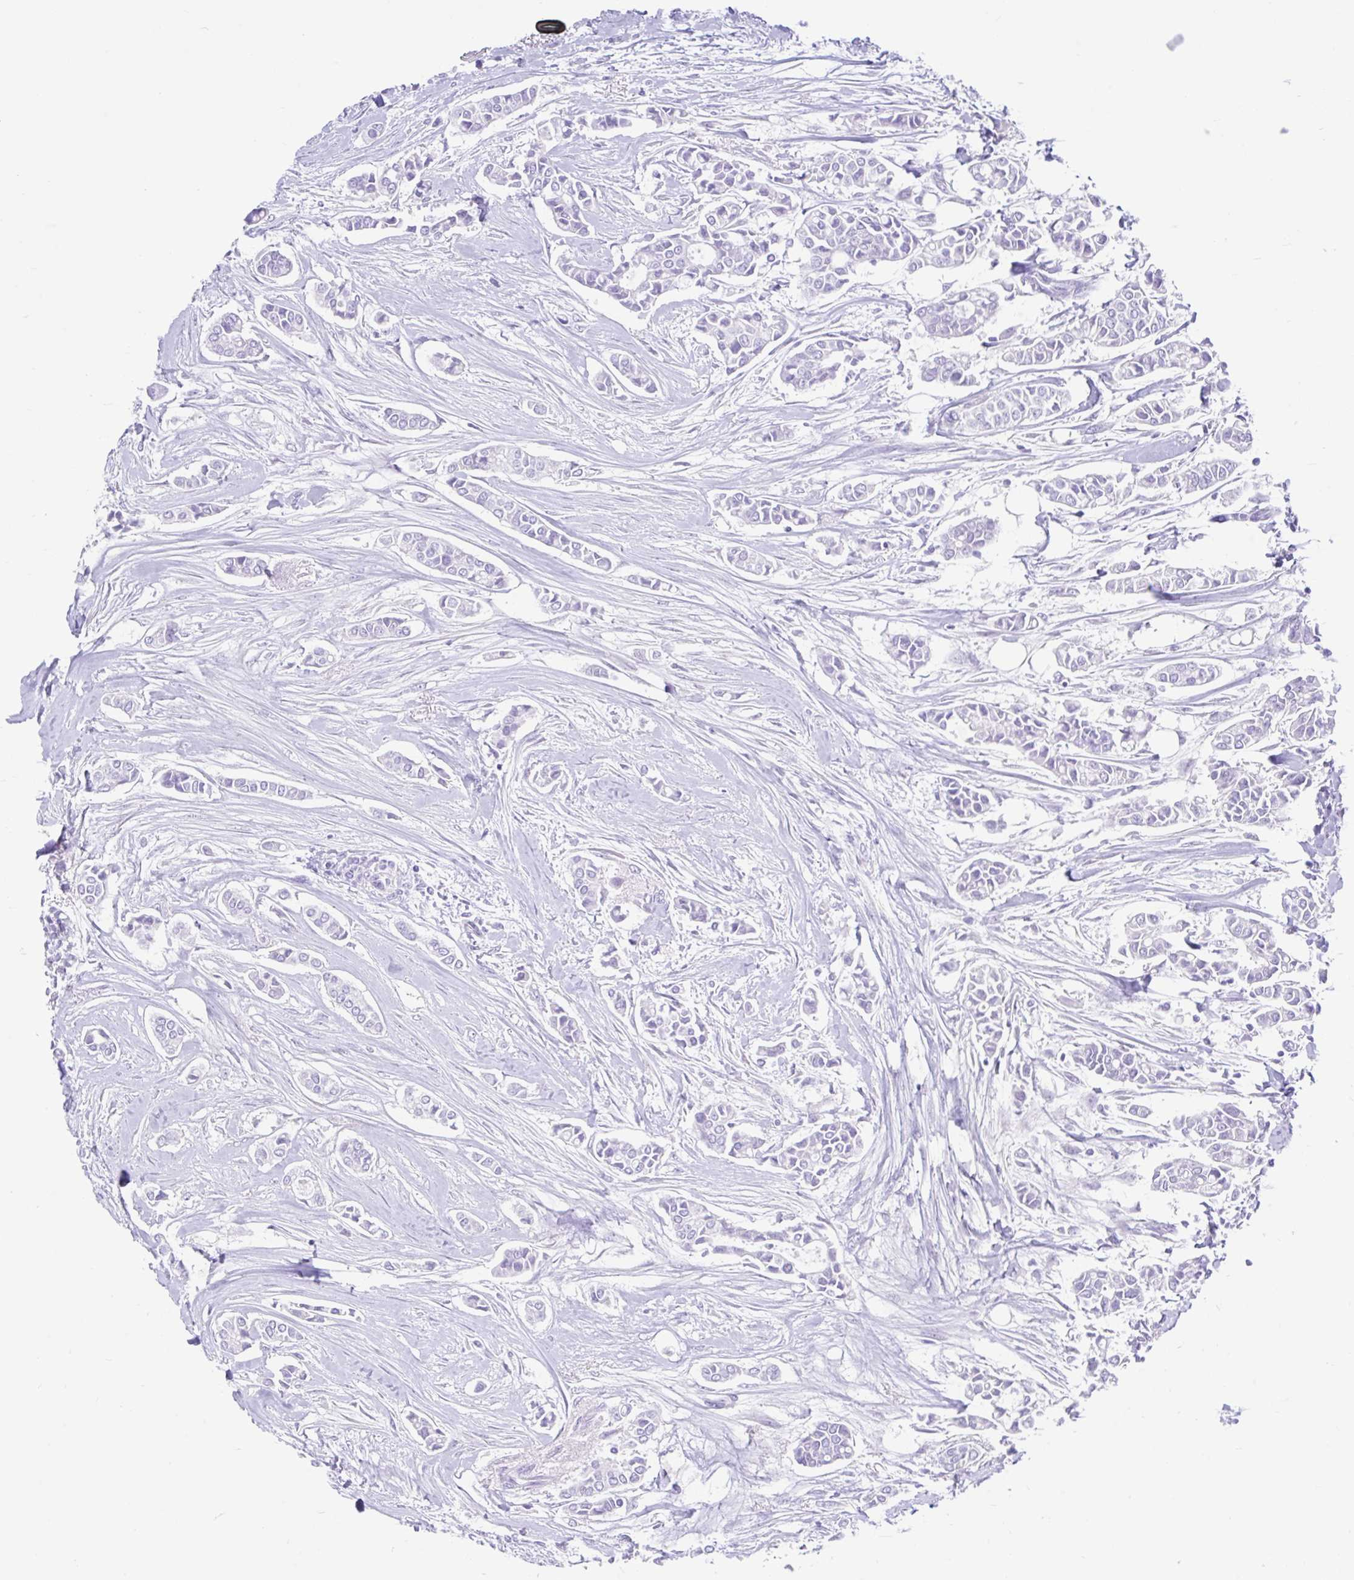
{"staining": {"intensity": "negative", "quantity": "none", "location": "none"}, "tissue": "breast cancer", "cell_type": "Tumor cells", "image_type": "cancer", "snomed": [{"axis": "morphology", "description": "Duct carcinoma"}, {"axis": "topography", "description": "Breast"}], "caption": "This is an immunohistochemistry (IHC) micrograph of invasive ductal carcinoma (breast). There is no expression in tumor cells.", "gene": "CCSAP", "patient": {"sex": "female", "age": 84}}